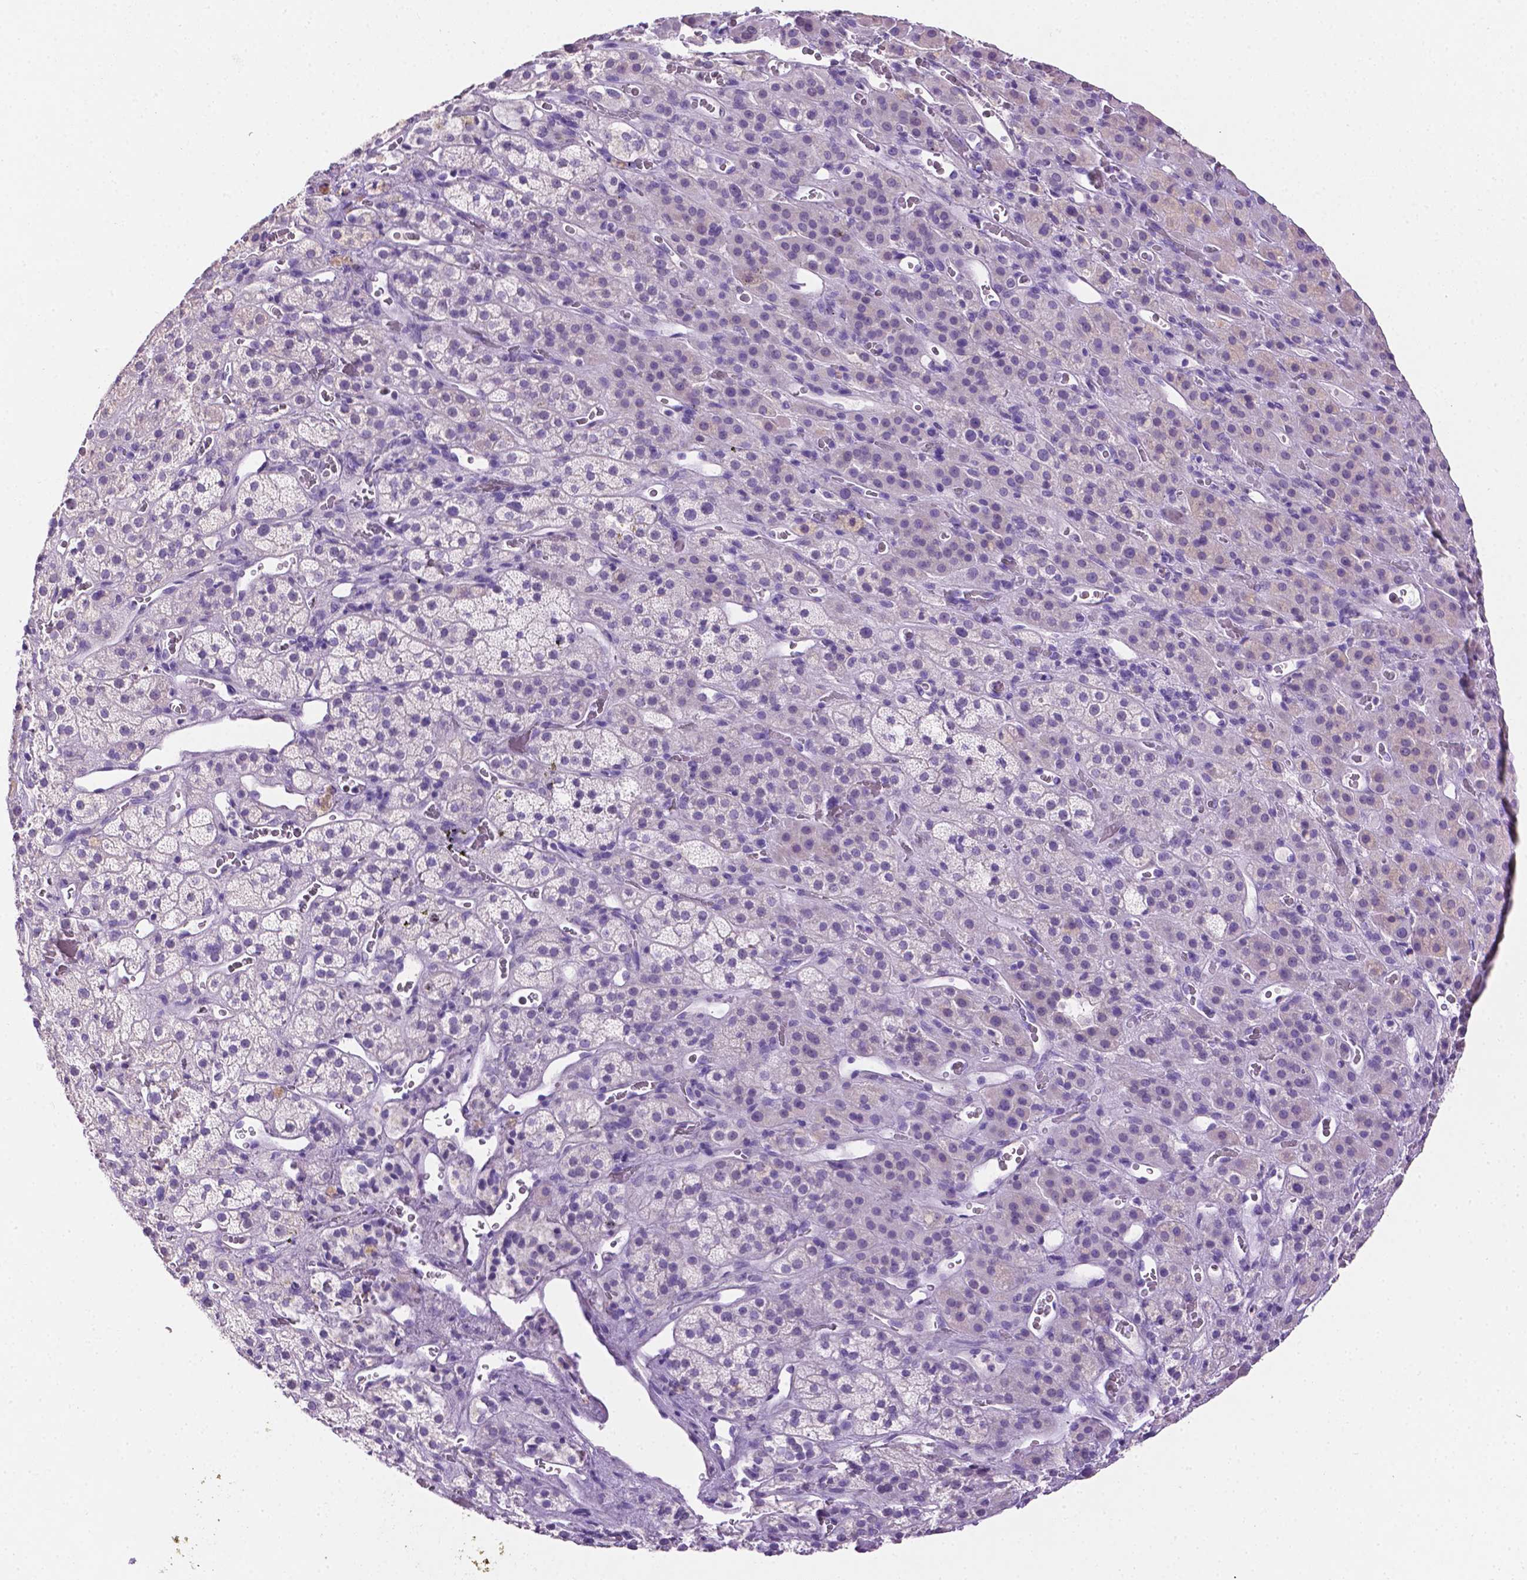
{"staining": {"intensity": "negative", "quantity": "none", "location": "none"}, "tissue": "adrenal gland", "cell_type": "Glandular cells", "image_type": "normal", "snomed": [{"axis": "morphology", "description": "Normal tissue, NOS"}, {"axis": "topography", "description": "Adrenal gland"}], "caption": "There is no significant expression in glandular cells of adrenal gland. (Stains: DAB (3,3'-diaminobenzidine) immunohistochemistry with hematoxylin counter stain, Microscopy: brightfield microscopy at high magnification).", "gene": "TACSTD2", "patient": {"sex": "male", "age": 57}}